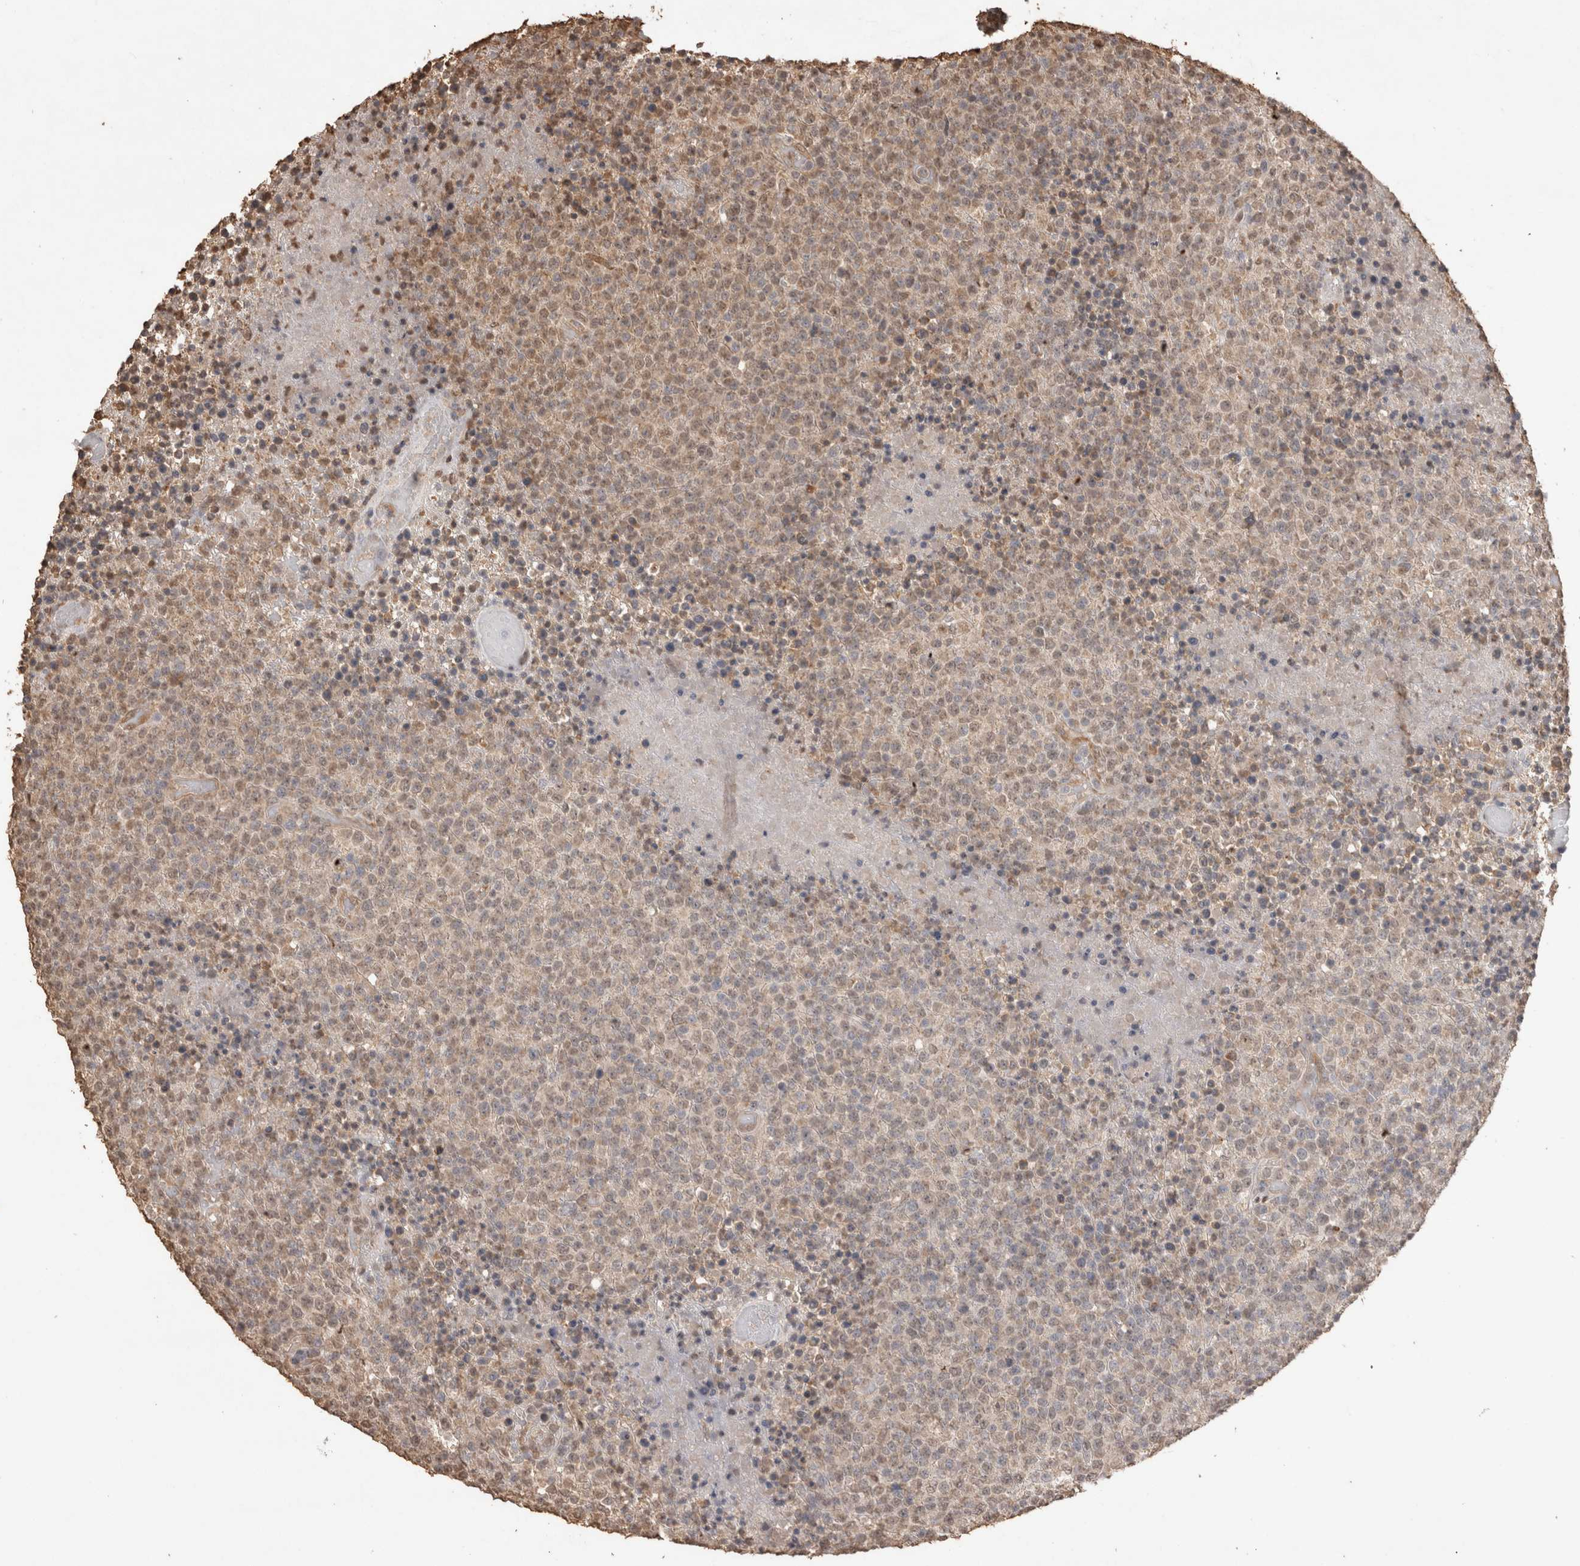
{"staining": {"intensity": "weak", "quantity": ">75%", "location": "nuclear"}, "tissue": "lymphoma", "cell_type": "Tumor cells", "image_type": "cancer", "snomed": [{"axis": "morphology", "description": "Malignant lymphoma, non-Hodgkin's type, High grade"}, {"axis": "topography", "description": "Lymph node"}], "caption": "High-grade malignant lymphoma, non-Hodgkin's type stained with a protein marker shows weak staining in tumor cells.", "gene": "MLX", "patient": {"sex": "male", "age": 13}}